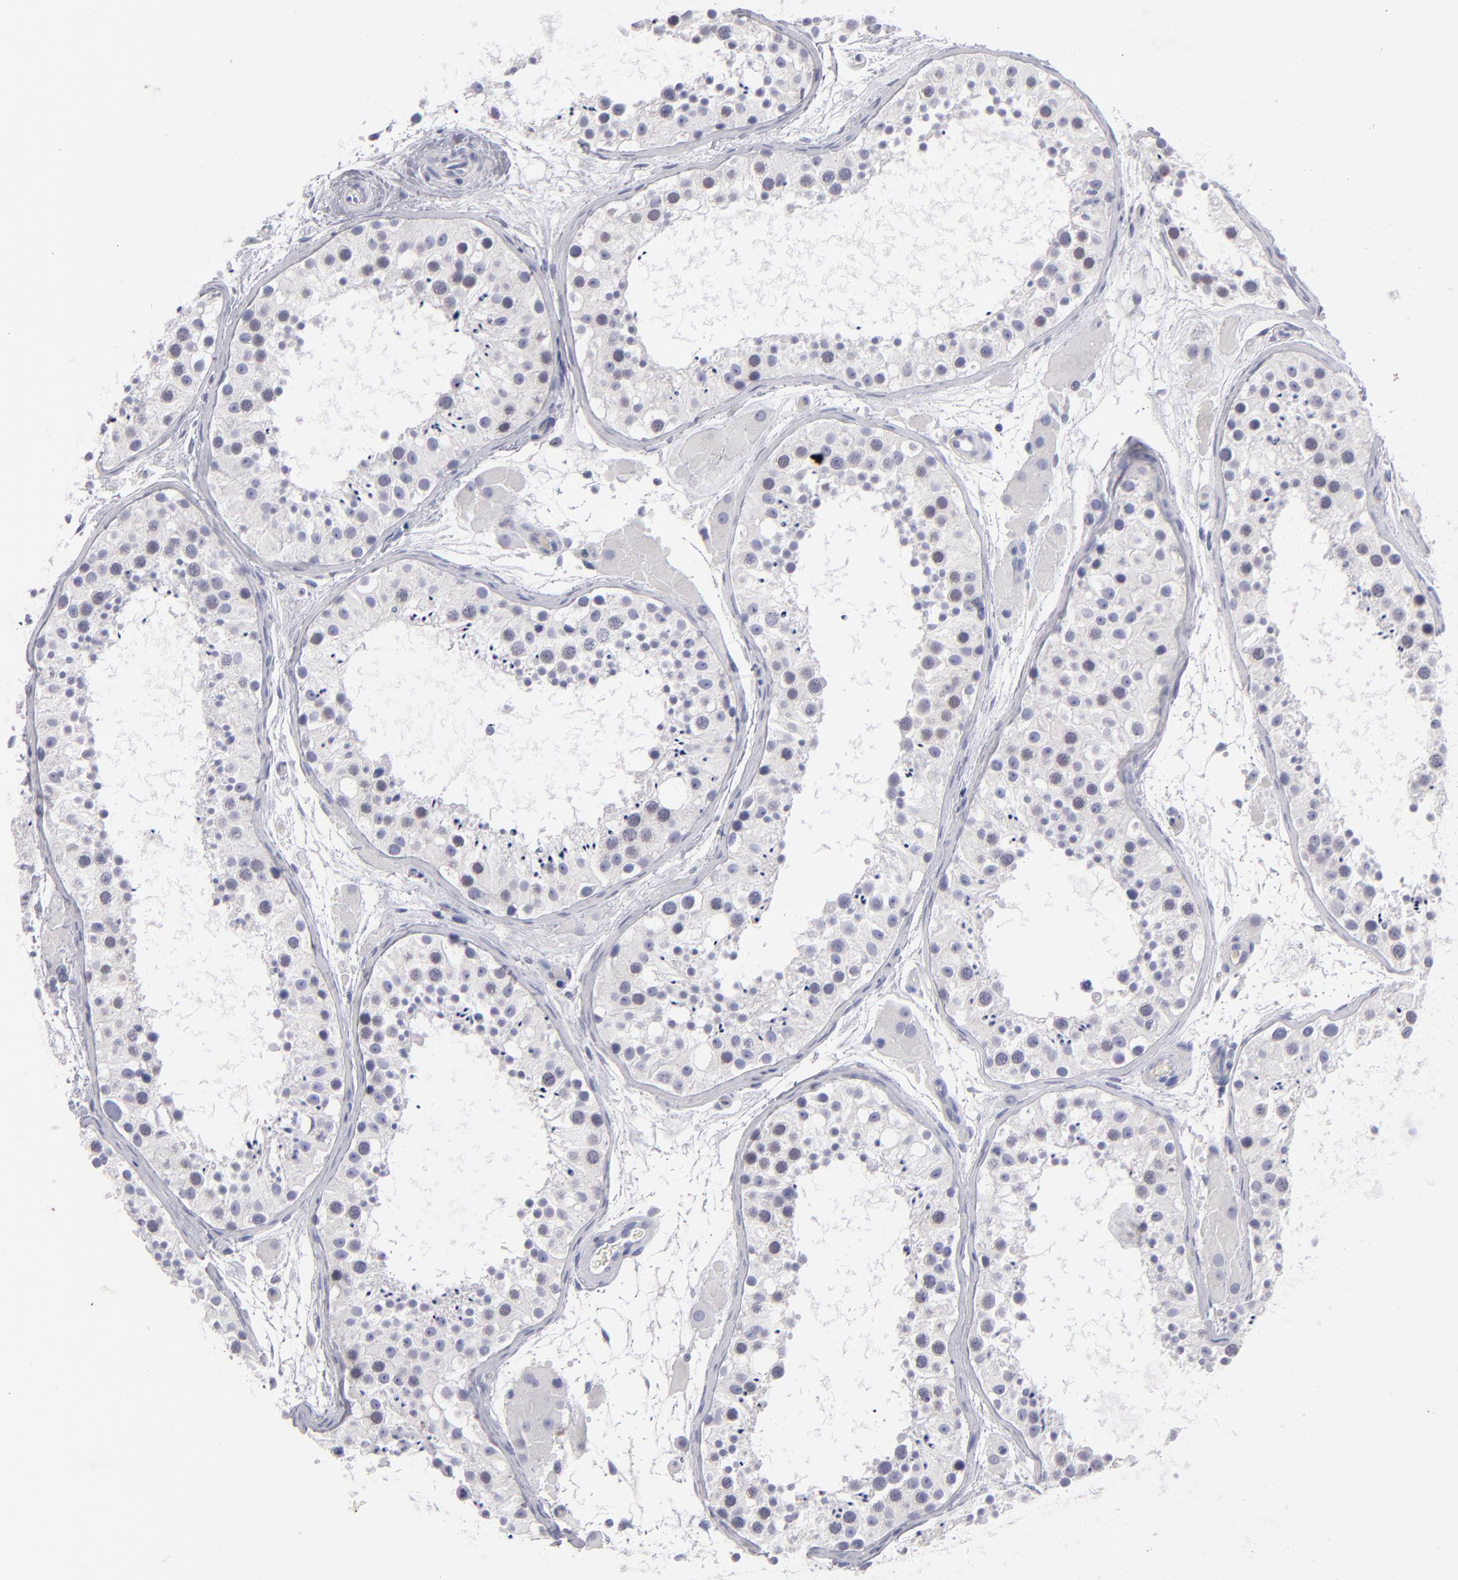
{"staining": {"intensity": "negative", "quantity": "none", "location": "none"}, "tissue": "testis", "cell_type": "Cells in seminiferous ducts", "image_type": "normal", "snomed": [{"axis": "morphology", "description": "Normal tissue, NOS"}, {"axis": "topography", "description": "Testis"}], "caption": "This is an immunohistochemistry (IHC) photomicrograph of normal testis. There is no staining in cells in seminiferous ducts.", "gene": "PLVAP", "patient": {"sex": "male", "age": 29}}